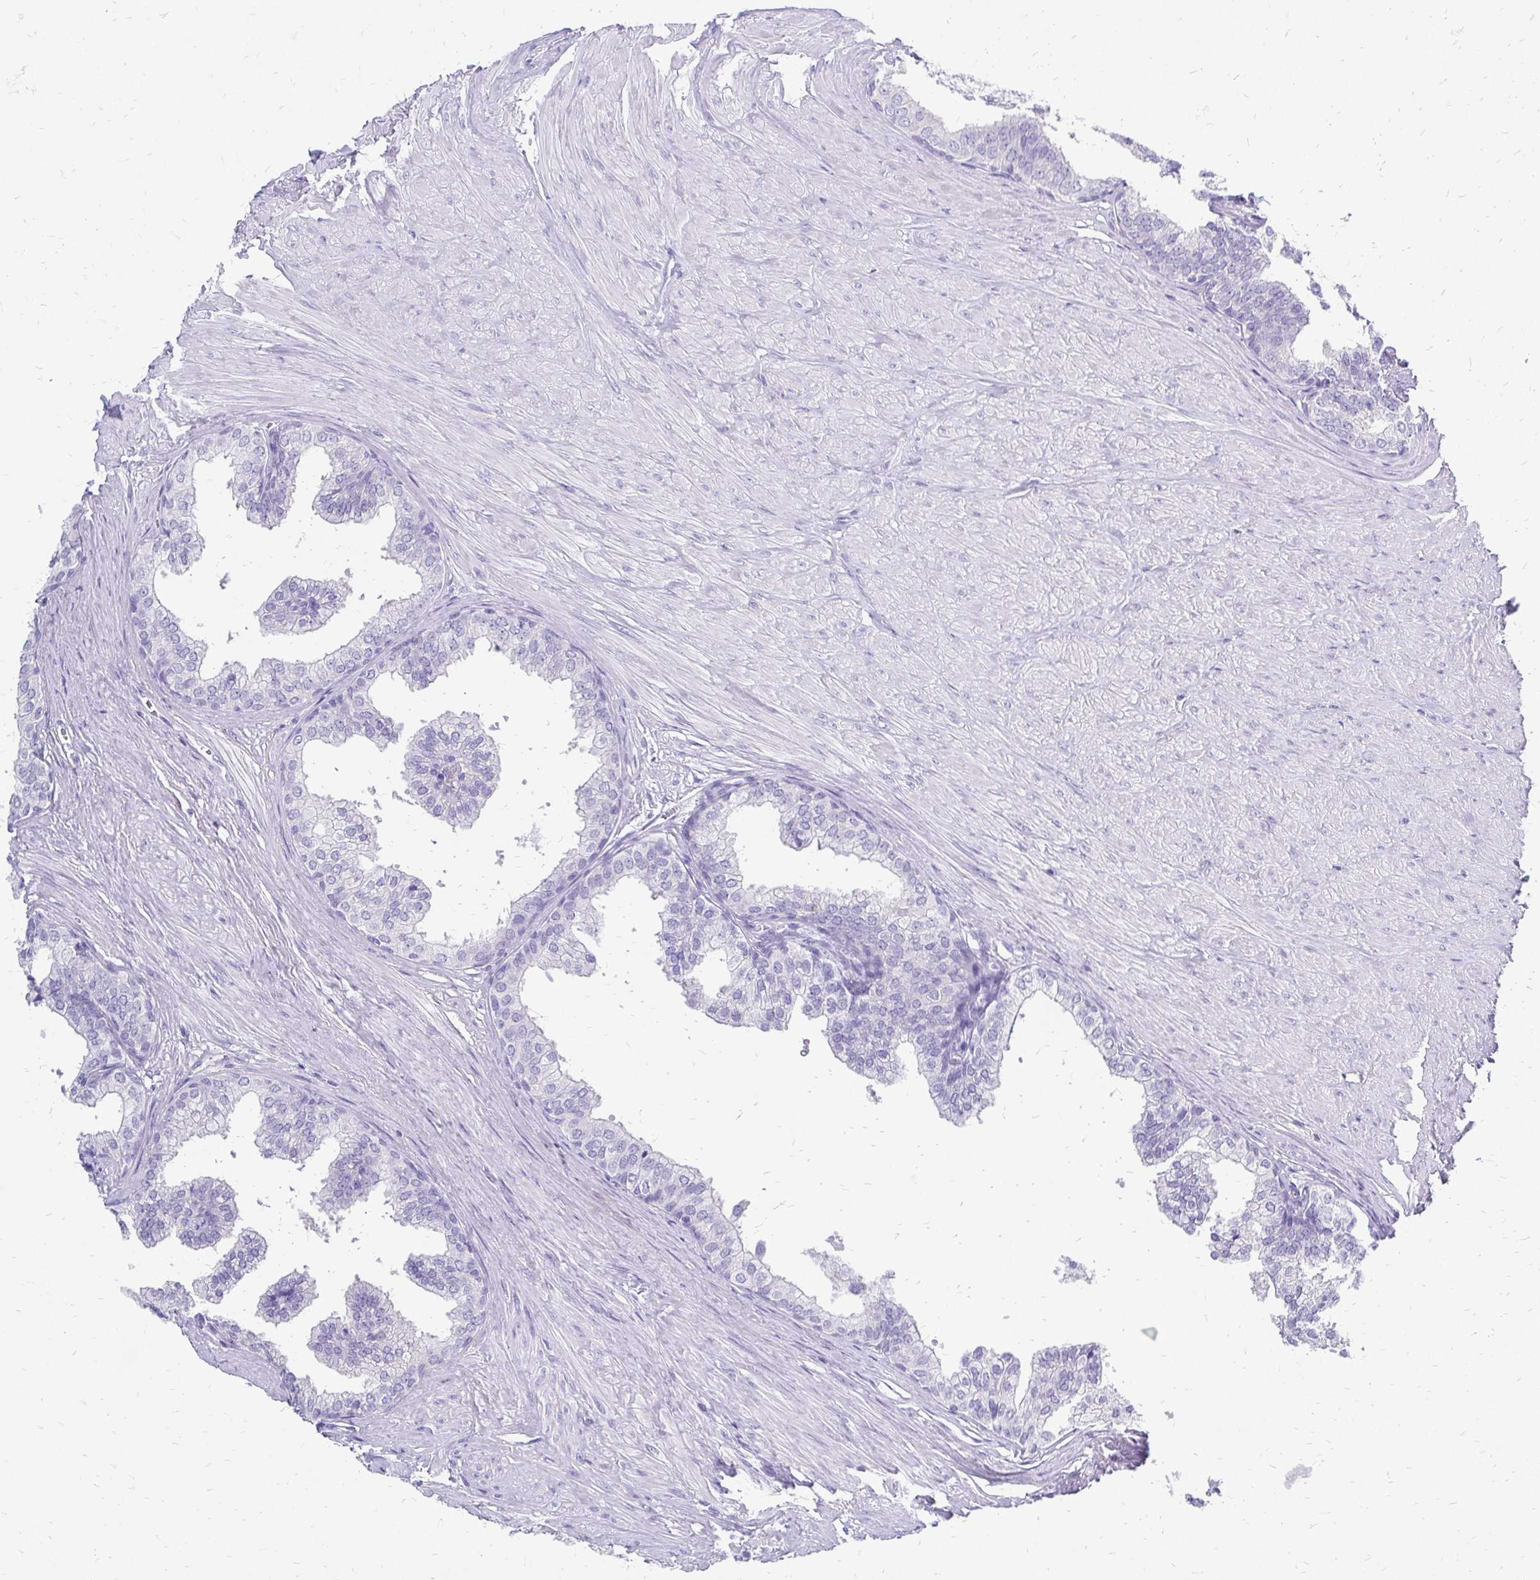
{"staining": {"intensity": "negative", "quantity": "none", "location": "none"}, "tissue": "prostate", "cell_type": "Glandular cells", "image_type": "normal", "snomed": [{"axis": "morphology", "description": "Normal tissue, NOS"}, {"axis": "topography", "description": "Prostate"}, {"axis": "topography", "description": "Peripheral nerve tissue"}], "caption": "This is a micrograph of immunohistochemistry (IHC) staining of benign prostate, which shows no positivity in glandular cells. The staining is performed using DAB (3,3'-diaminobenzidine) brown chromogen with nuclei counter-stained in using hematoxylin.", "gene": "SLC32A1", "patient": {"sex": "male", "age": 55}}